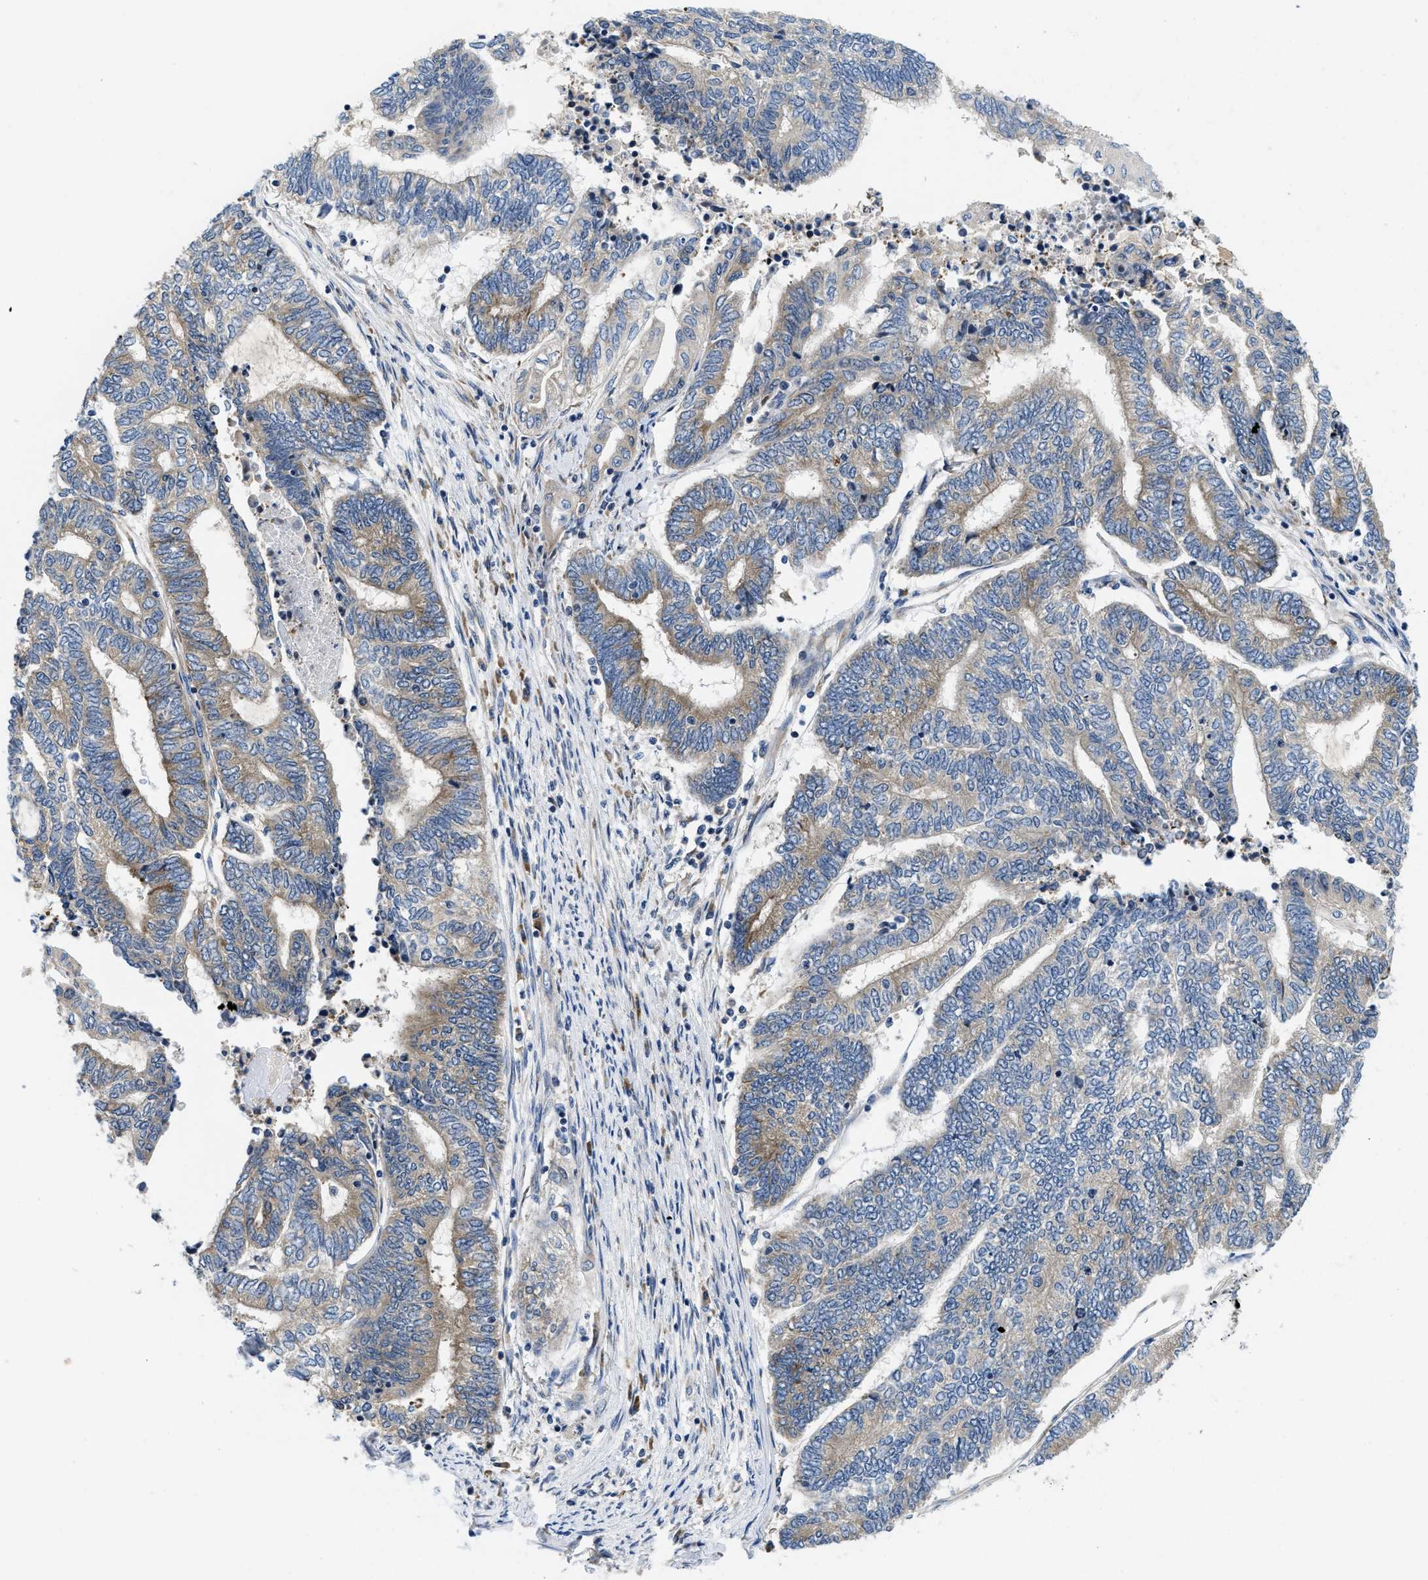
{"staining": {"intensity": "weak", "quantity": ">75%", "location": "cytoplasmic/membranous"}, "tissue": "endometrial cancer", "cell_type": "Tumor cells", "image_type": "cancer", "snomed": [{"axis": "morphology", "description": "Adenocarcinoma, NOS"}, {"axis": "topography", "description": "Uterus"}, {"axis": "topography", "description": "Endometrium"}], "caption": "Protein staining exhibits weak cytoplasmic/membranous expression in about >75% of tumor cells in adenocarcinoma (endometrial).", "gene": "IKBKE", "patient": {"sex": "female", "age": 70}}